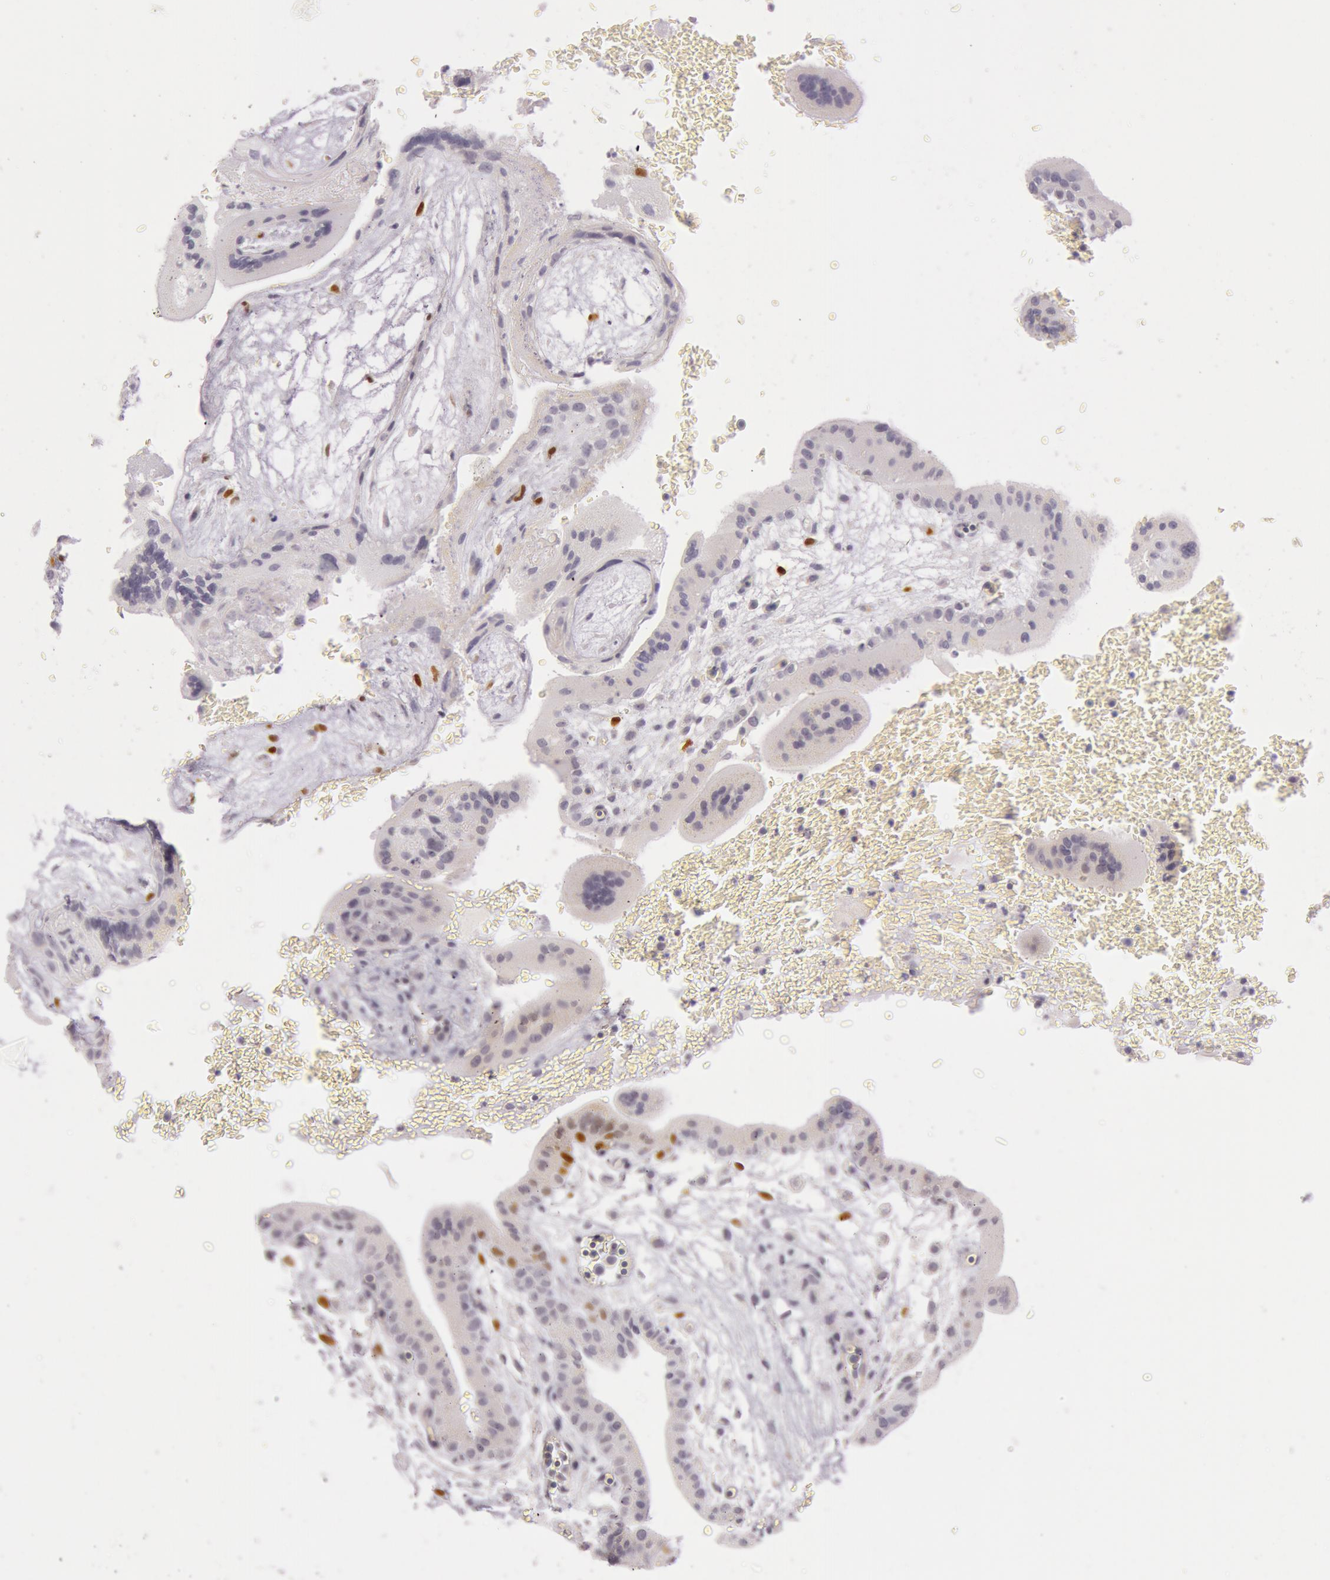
{"staining": {"intensity": "negative", "quantity": "none", "location": "none"}, "tissue": "placenta", "cell_type": "Decidual cells", "image_type": "normal", "snomed": [{"axis": "morphology", "description": "Normal tissue, NOS"}, {"axis": "topography", "description": "Placenta"}], "caption": "This is an IHC histopathology image of normal placenta. There is no staining in decidual cells.", "gene": "RBMY1A1", "patient": {"sex": "female", "age": 35}}